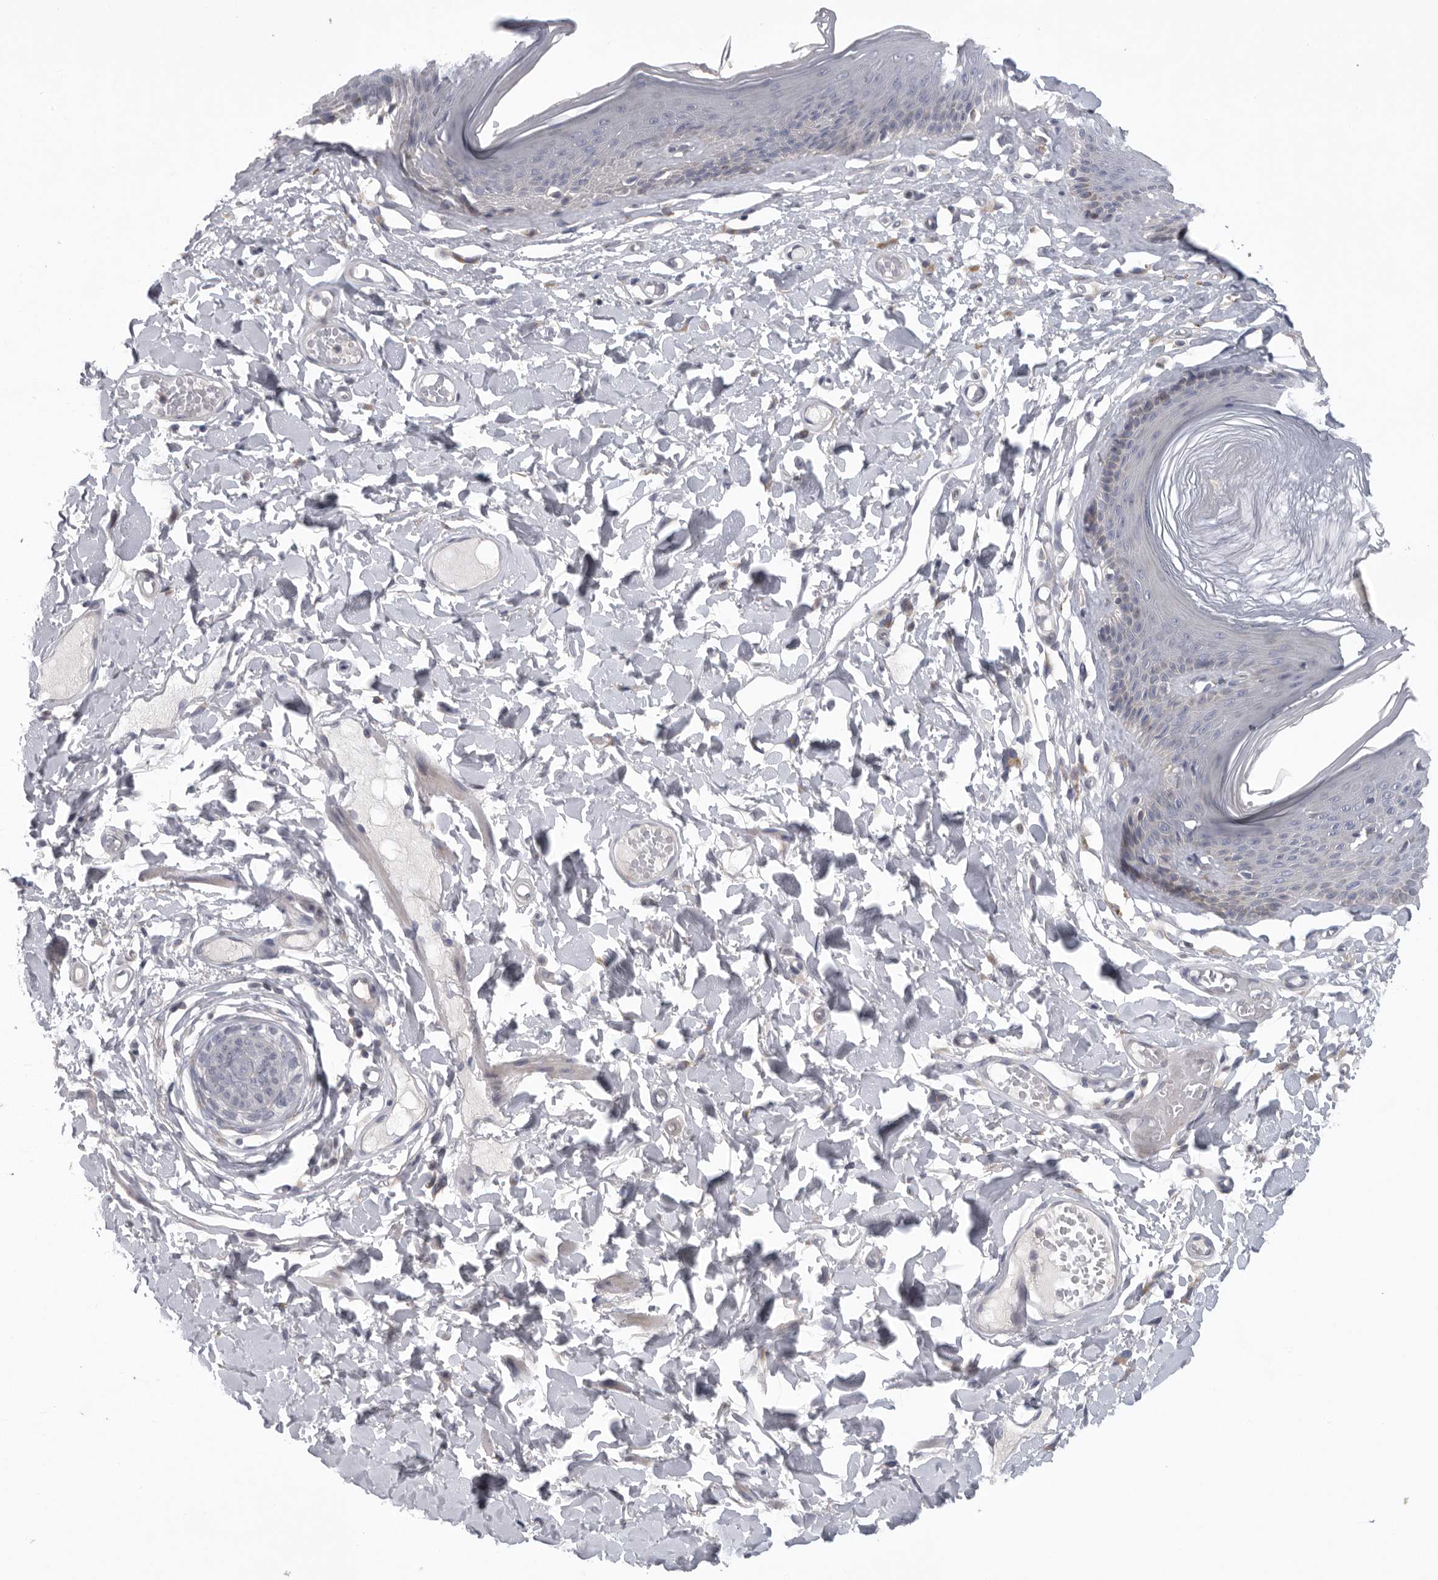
{"staining": {"intensity": "moderate", "quantity": "<25%", "location": "cytoplasmic/membranous"}, "tissue": "skin", "cell_type": "Epidermal cells", "image_type": "normal", "snomed": [{"axis": "morphology", "description": "Normal tissue, NOS"}, {"axis": "topography", "description": "Vulva"}], "caption": "Immunohistochemical staining of unremarkable human skin reveals <25% levels of moderate cytoplasmic/membranous protein positivity in about <25% of epidermal cells. (brown staining indicates protein expression, while blue staining denotes nuclei).", "gene": "USP24", "patient": {"sex": "female", "age": 73}}